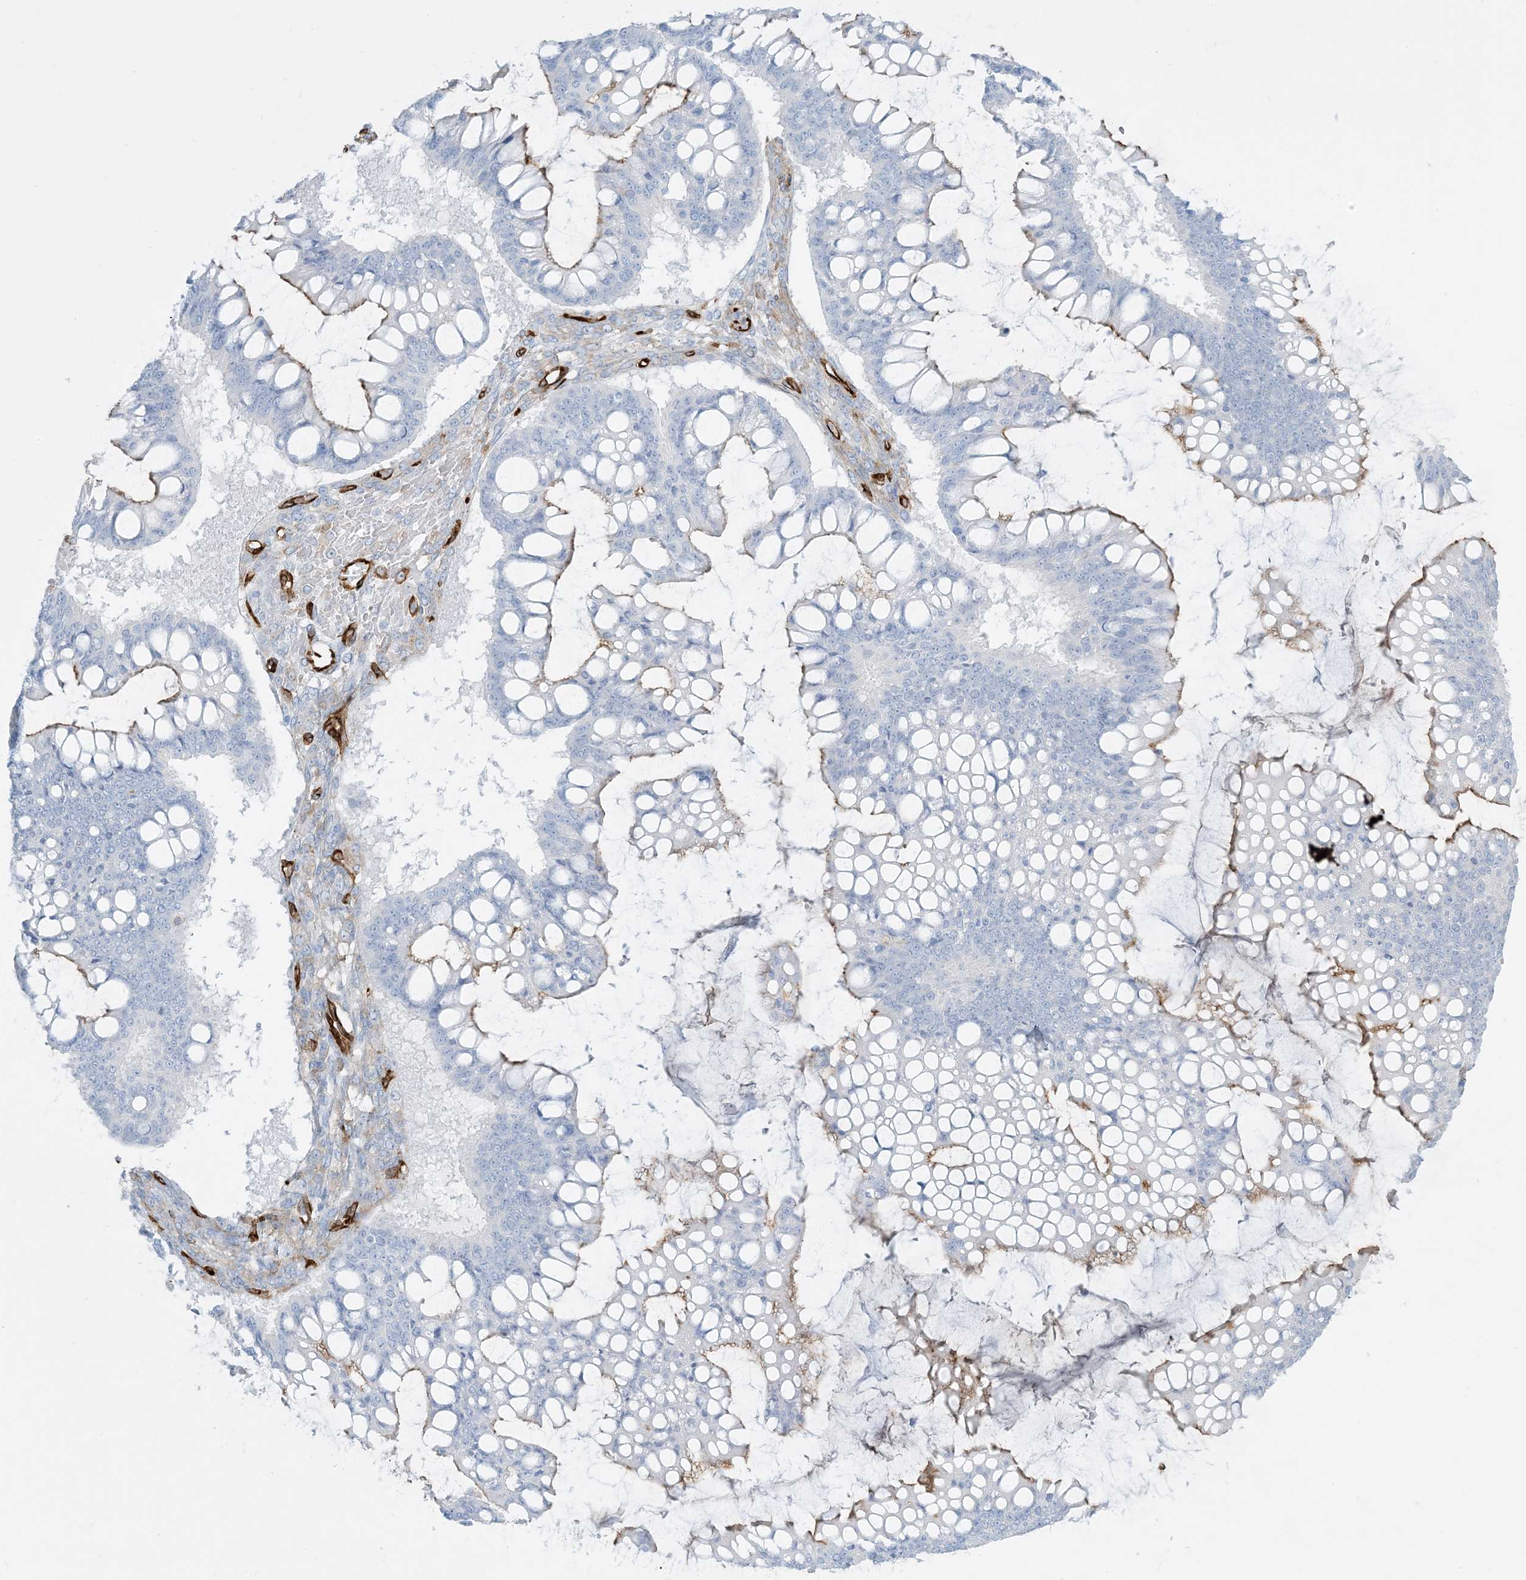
{"staining": {"intensity": "moderate", "quantity": "<25%", "location": "cytoplasmic/membranous"}, "tissue": "ovarian cancer", "cell_type": "Tumor cells", "image_type": "cancer", "snomed": [{"axis": "morphology", "description": "Cystadenocarcinoma, mucinous, NOS"}, {"axis": "topography", "description": "Ovary"}], "caption": "A high-resolution image shows immunohistochemistry (IHC) staining of ovarian mucinous cystadenocarcinoma, which reveals moderate cytoplasmic/membranous expression in about <25% of tumor cells.", "gene": "EPS8L3", "patient": {"sex": "female", "age": 73}}